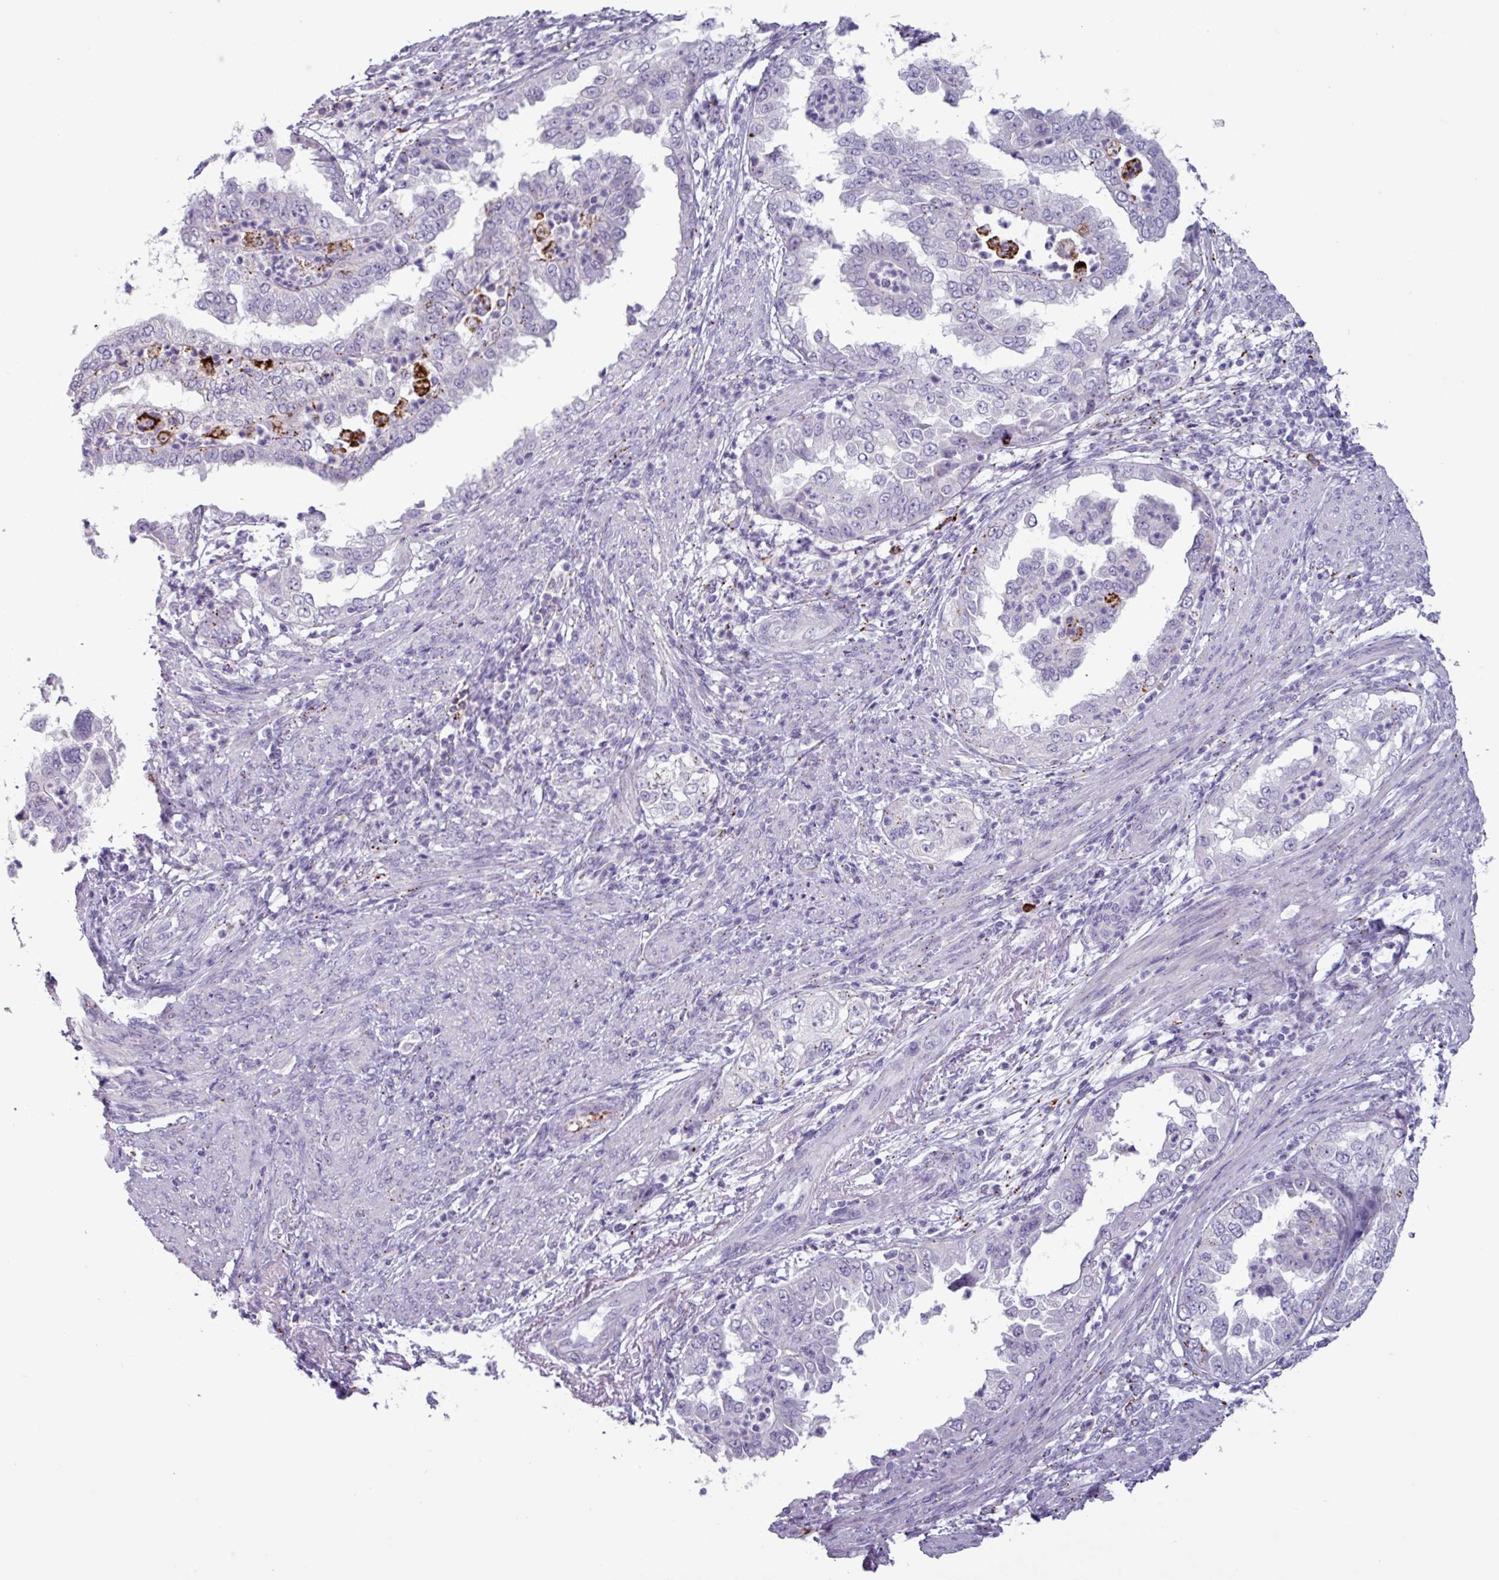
{"staining": {"intensity": "negative", "quantity": "none", "location": "none"}, "tissue": "endometrial cancer", "cell_type": "Tumor cells", "image_type": "cancer", "snomed": [{"axis": "morphology", "description": "Adenocarcinoma, NOS"}, {"axis": "topography", "description": "Endometrium"}], "caption": "DAB immunohistochemical staining of endometrial cancer shows no significant staining in tumor cells.", "gene": "PLIN2", "patient": {"sex": "female", "age": 85}}